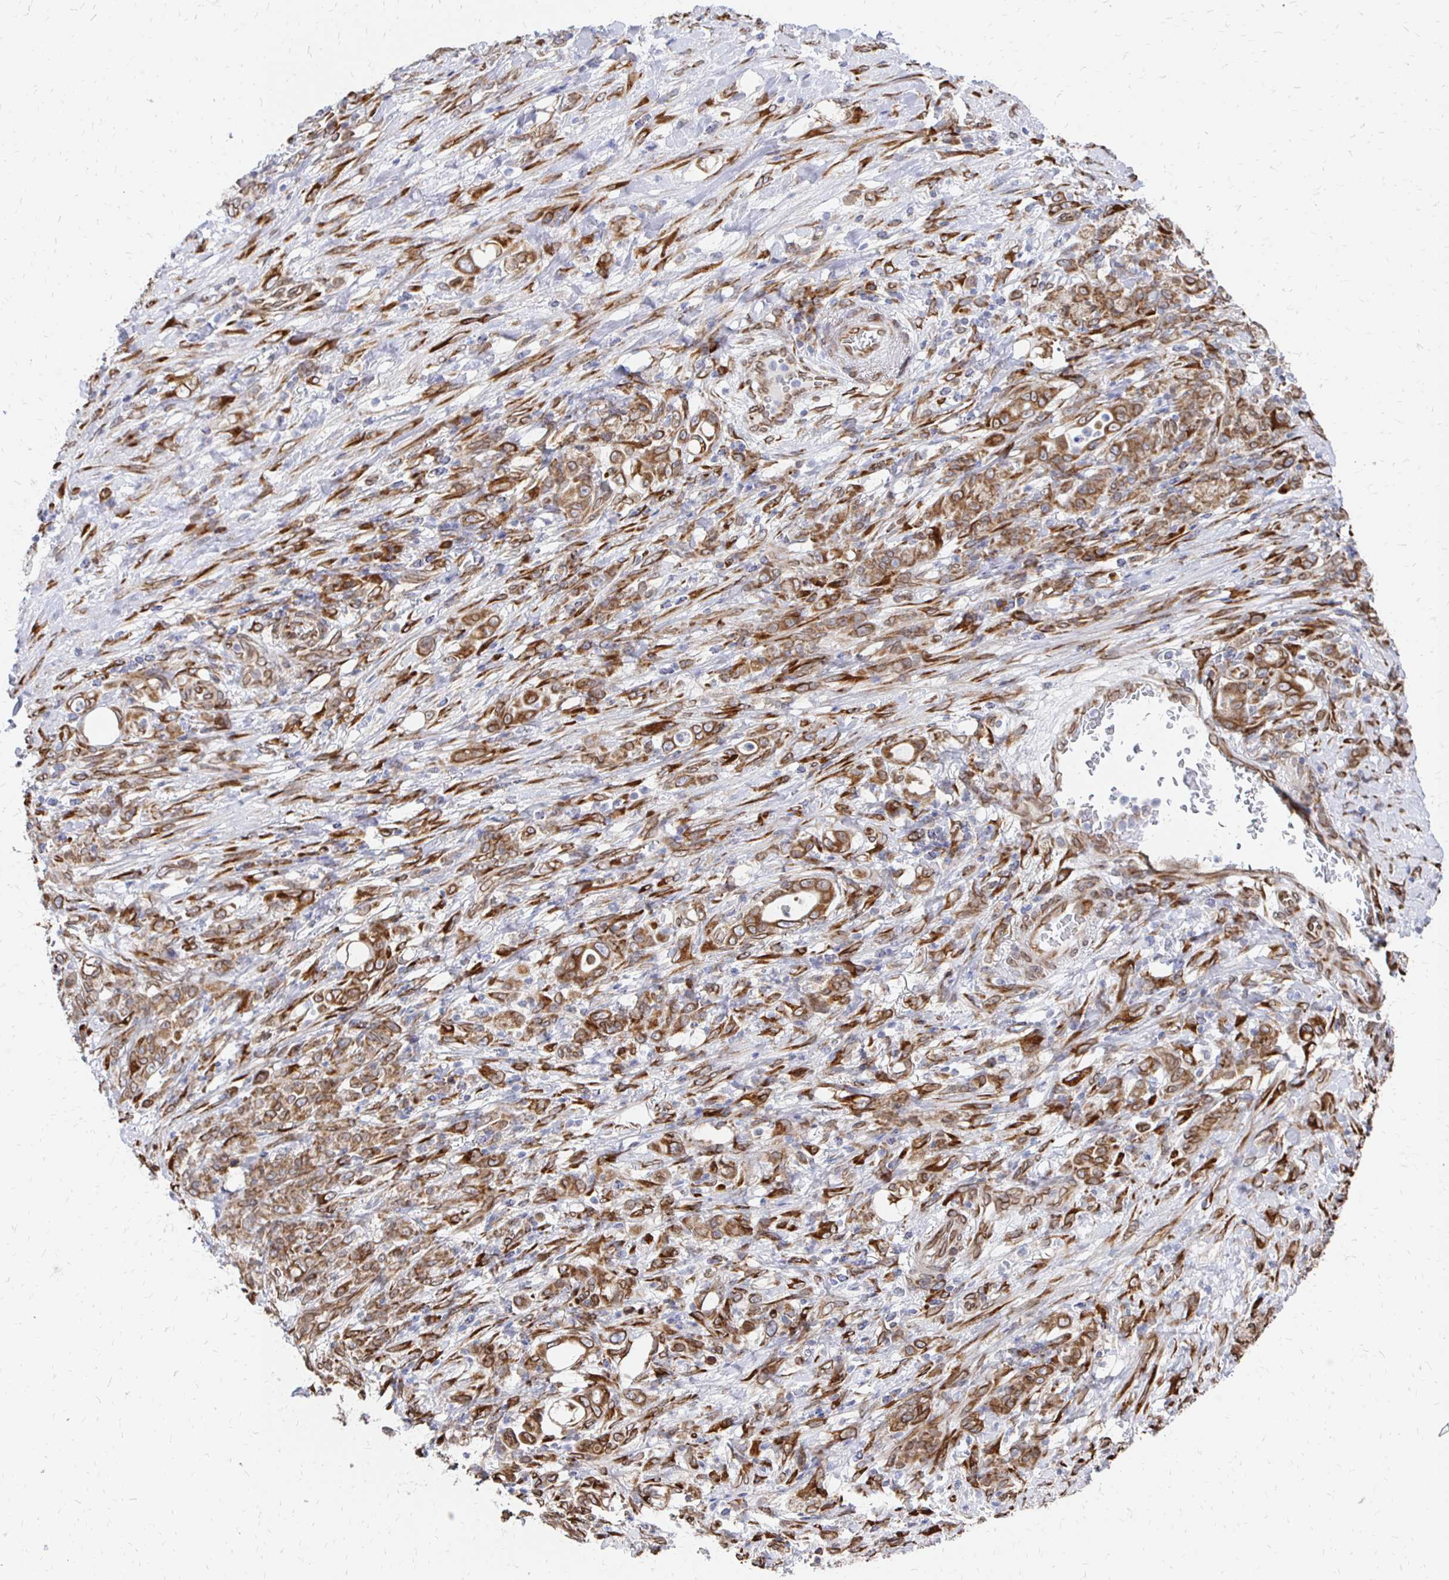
{"staining": {"intensity": "moderate", "quantity": ">75%", "location": "cytoplasmic/membranous,nuclear"}, "tissue": "stomach cancer", "cell_type": "Tumor cells", "image_type": "cancer", "snomed": [{"axis": "morphology", "description": "Adenocarcinoma, NOS"}, {"axis": "topography", "description": "Stomach"}], "caption": "High-power microscopy captured an immunohistochemistry (IHC) histopathology image of stomach adenocarcinoma, revealing moderate cytoplasmic/membranous and nuclear positivity in approximately >75% of tumor cells.", "gene": "PELI3", "patient": {"sex": "female", "age": 79}}